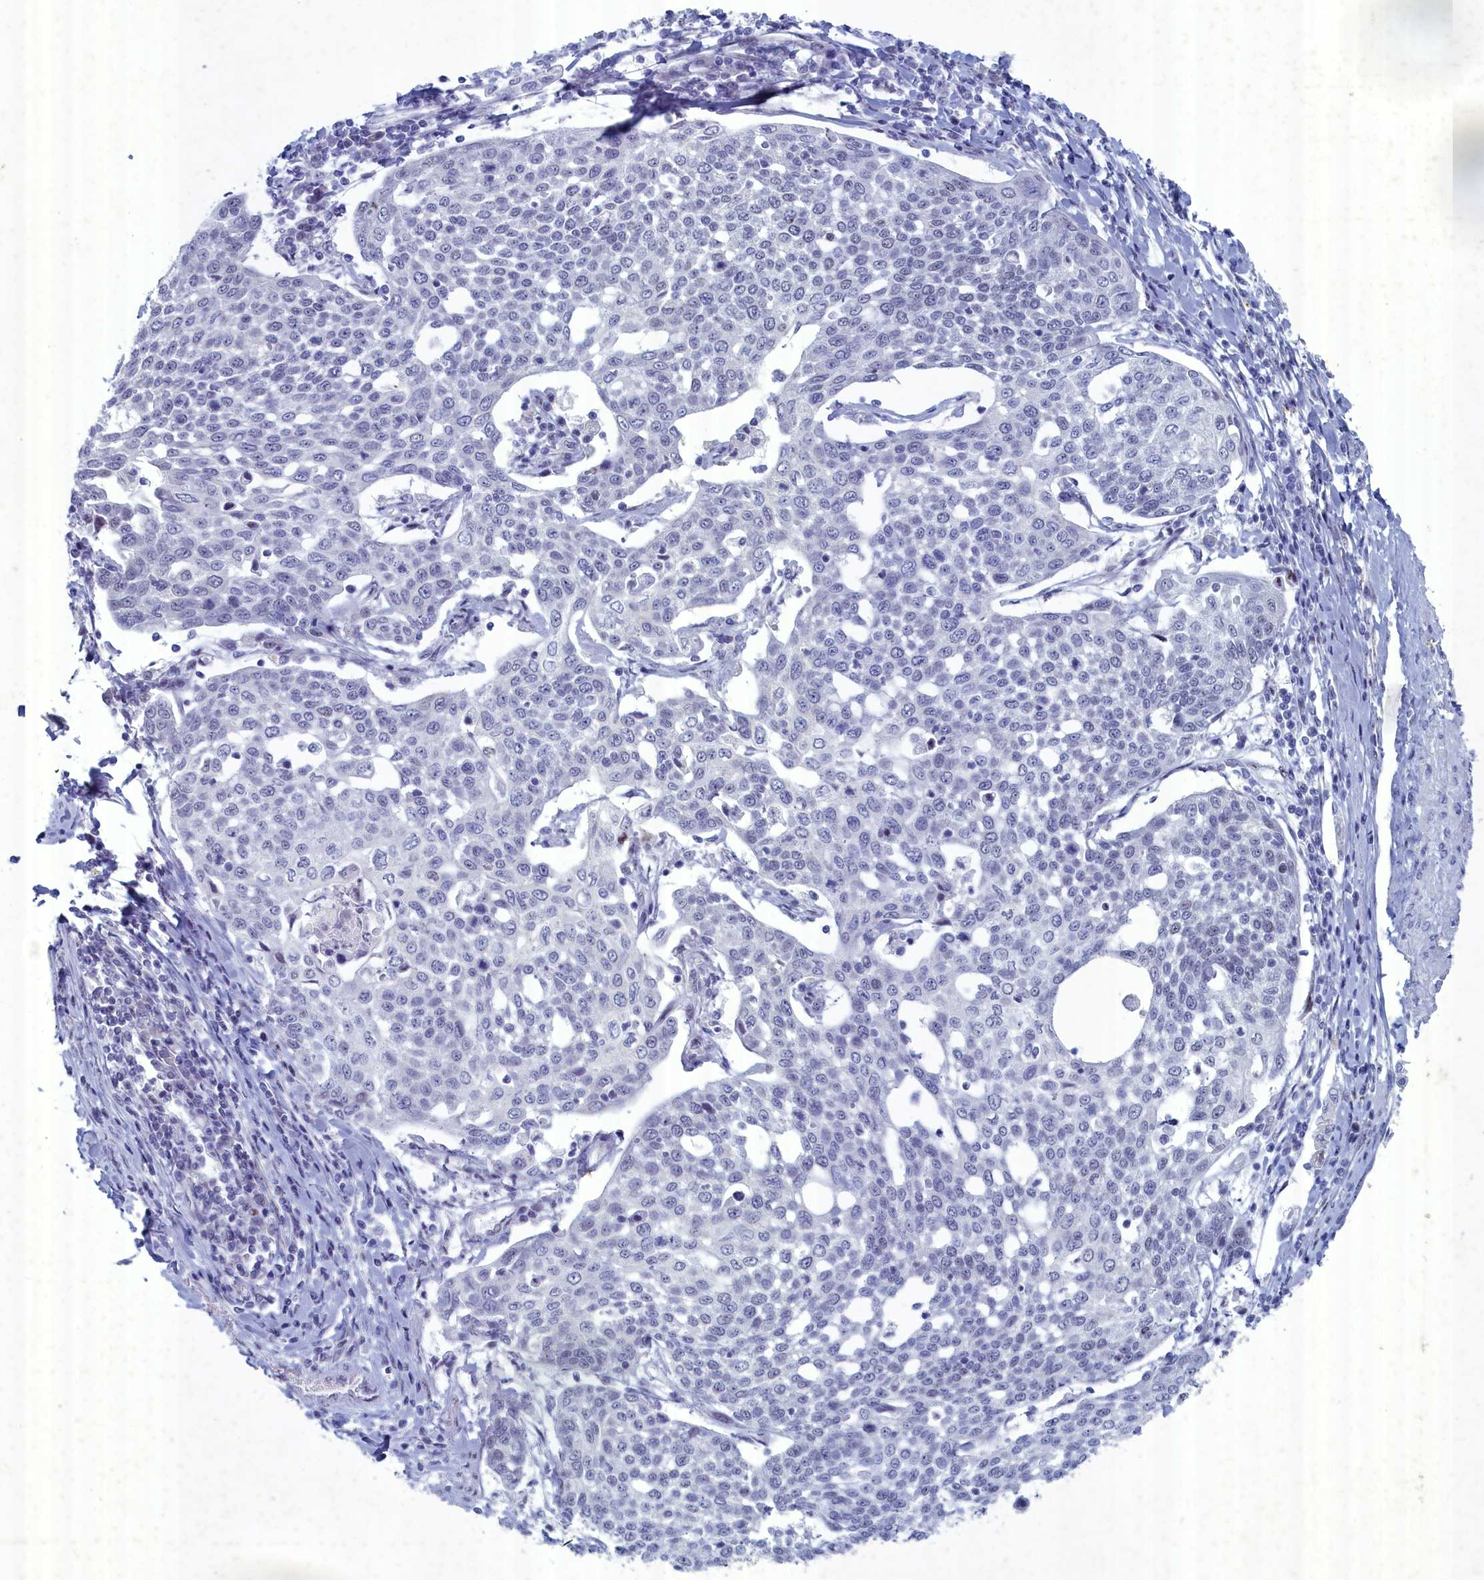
{"staining": {"intensity": "negative", "quantity": "none", "location": "none"}, "tissue": "cervical cancer", "cell_type": "Tumor cells", "image_type": "cancer", "snomed": [{"axis": "morphology", "description": "Squamous cell carcinoma, NOS"}, {"axis": "topography", "description": "Cervix"}], "caption": "IHC of human cervical squamous cell carcinoma demonstrates no expression in tumor cells.", "gene": "WDR76", "patient": {"sex": "female", "age": 34}}